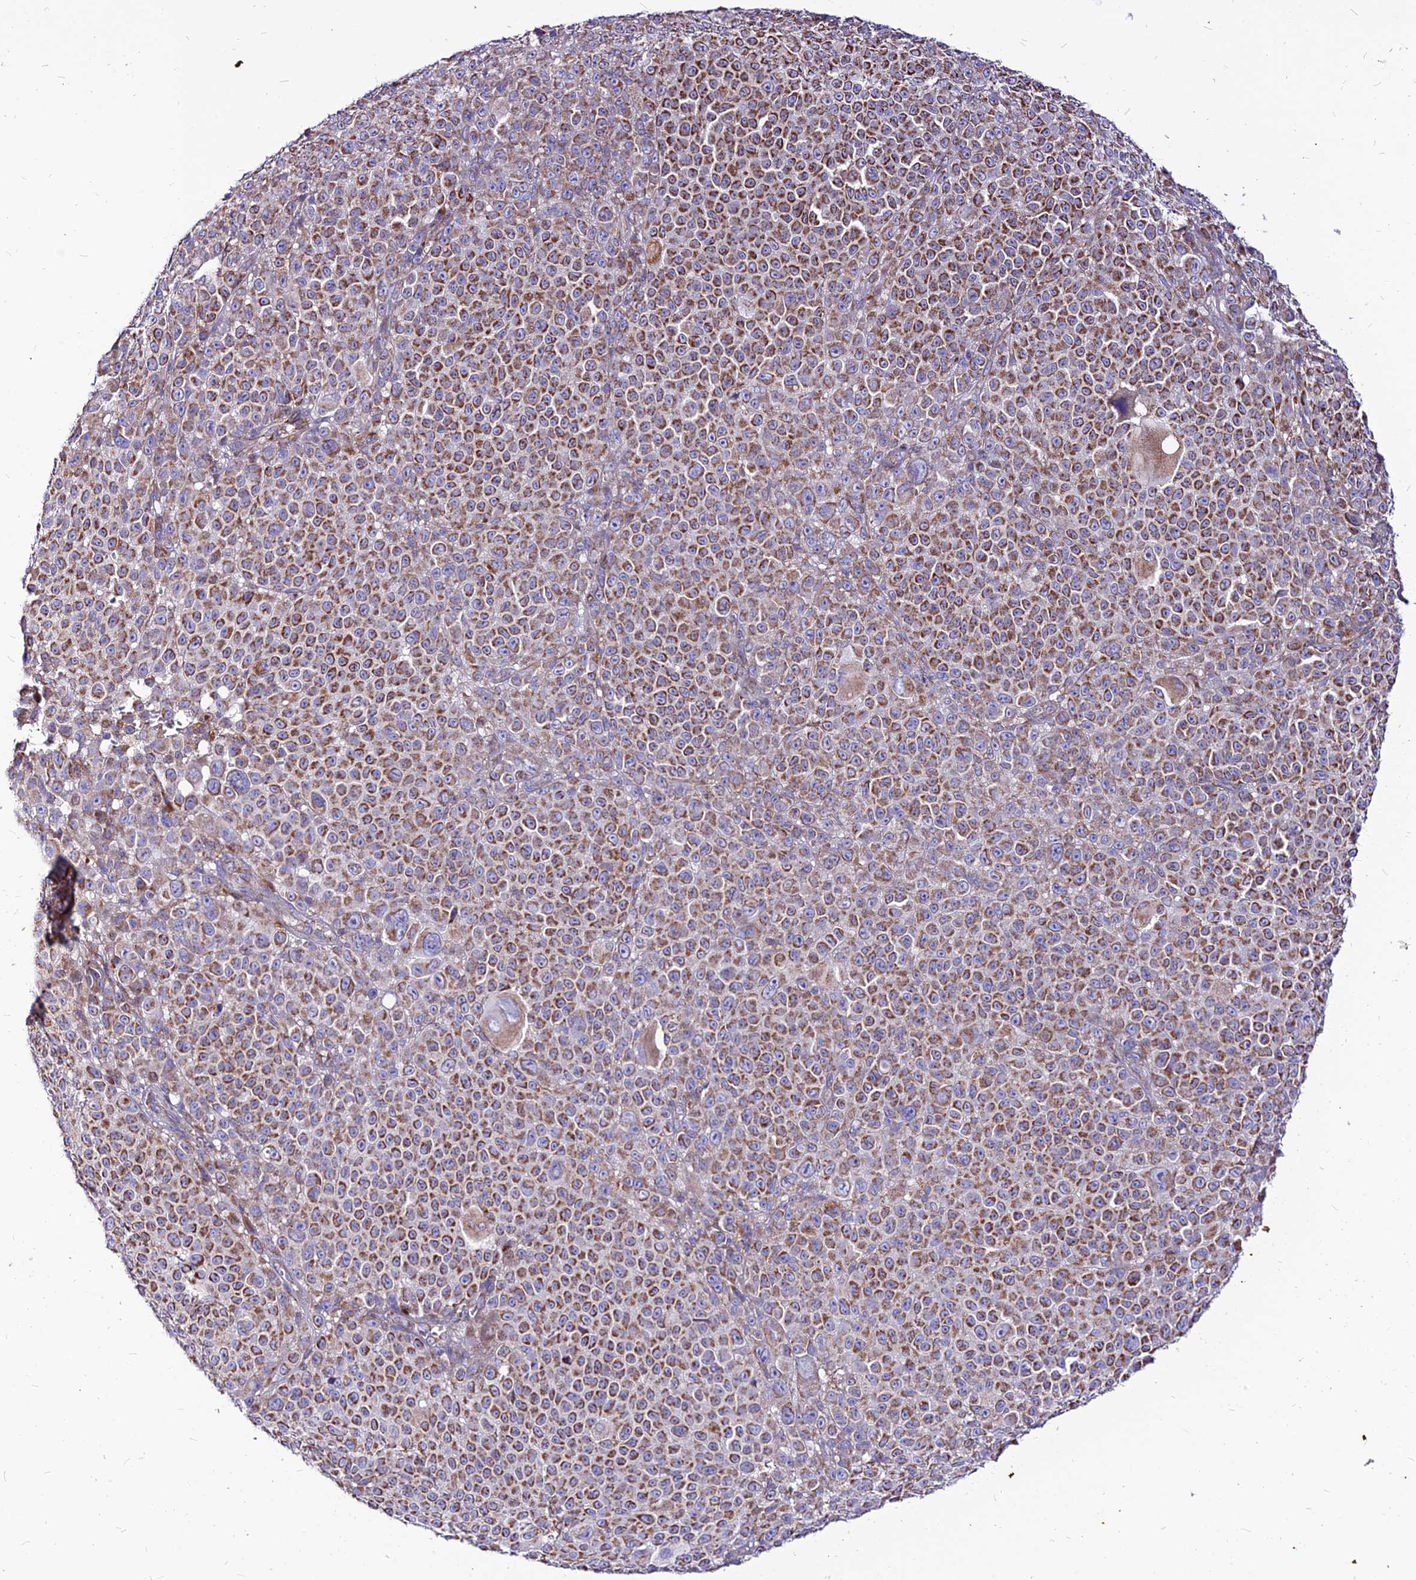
{"staining": {"intensity": "moderate", "quantity": ">75%", "location": "cytoplasmic/membranous"}, "tissue": "melanoma", "cell_type": "Tumor cells", "image_type": "cancer", "snomed": [{"axis": "morphology", "description": "Malignant melanoma, NOS"}, {"axis": "topography", "description": "Skin"}], "caption": "Immunohistochemistry (DAB (3,3'-diaminobenzidine)) staining of malignant melanoma demonstrates moderate cytoplasmic/membranous protein positivity in approximately >75% of tumor cells.", "gene": "ECI1", "patient": {"sex": "female", "age": 94}}